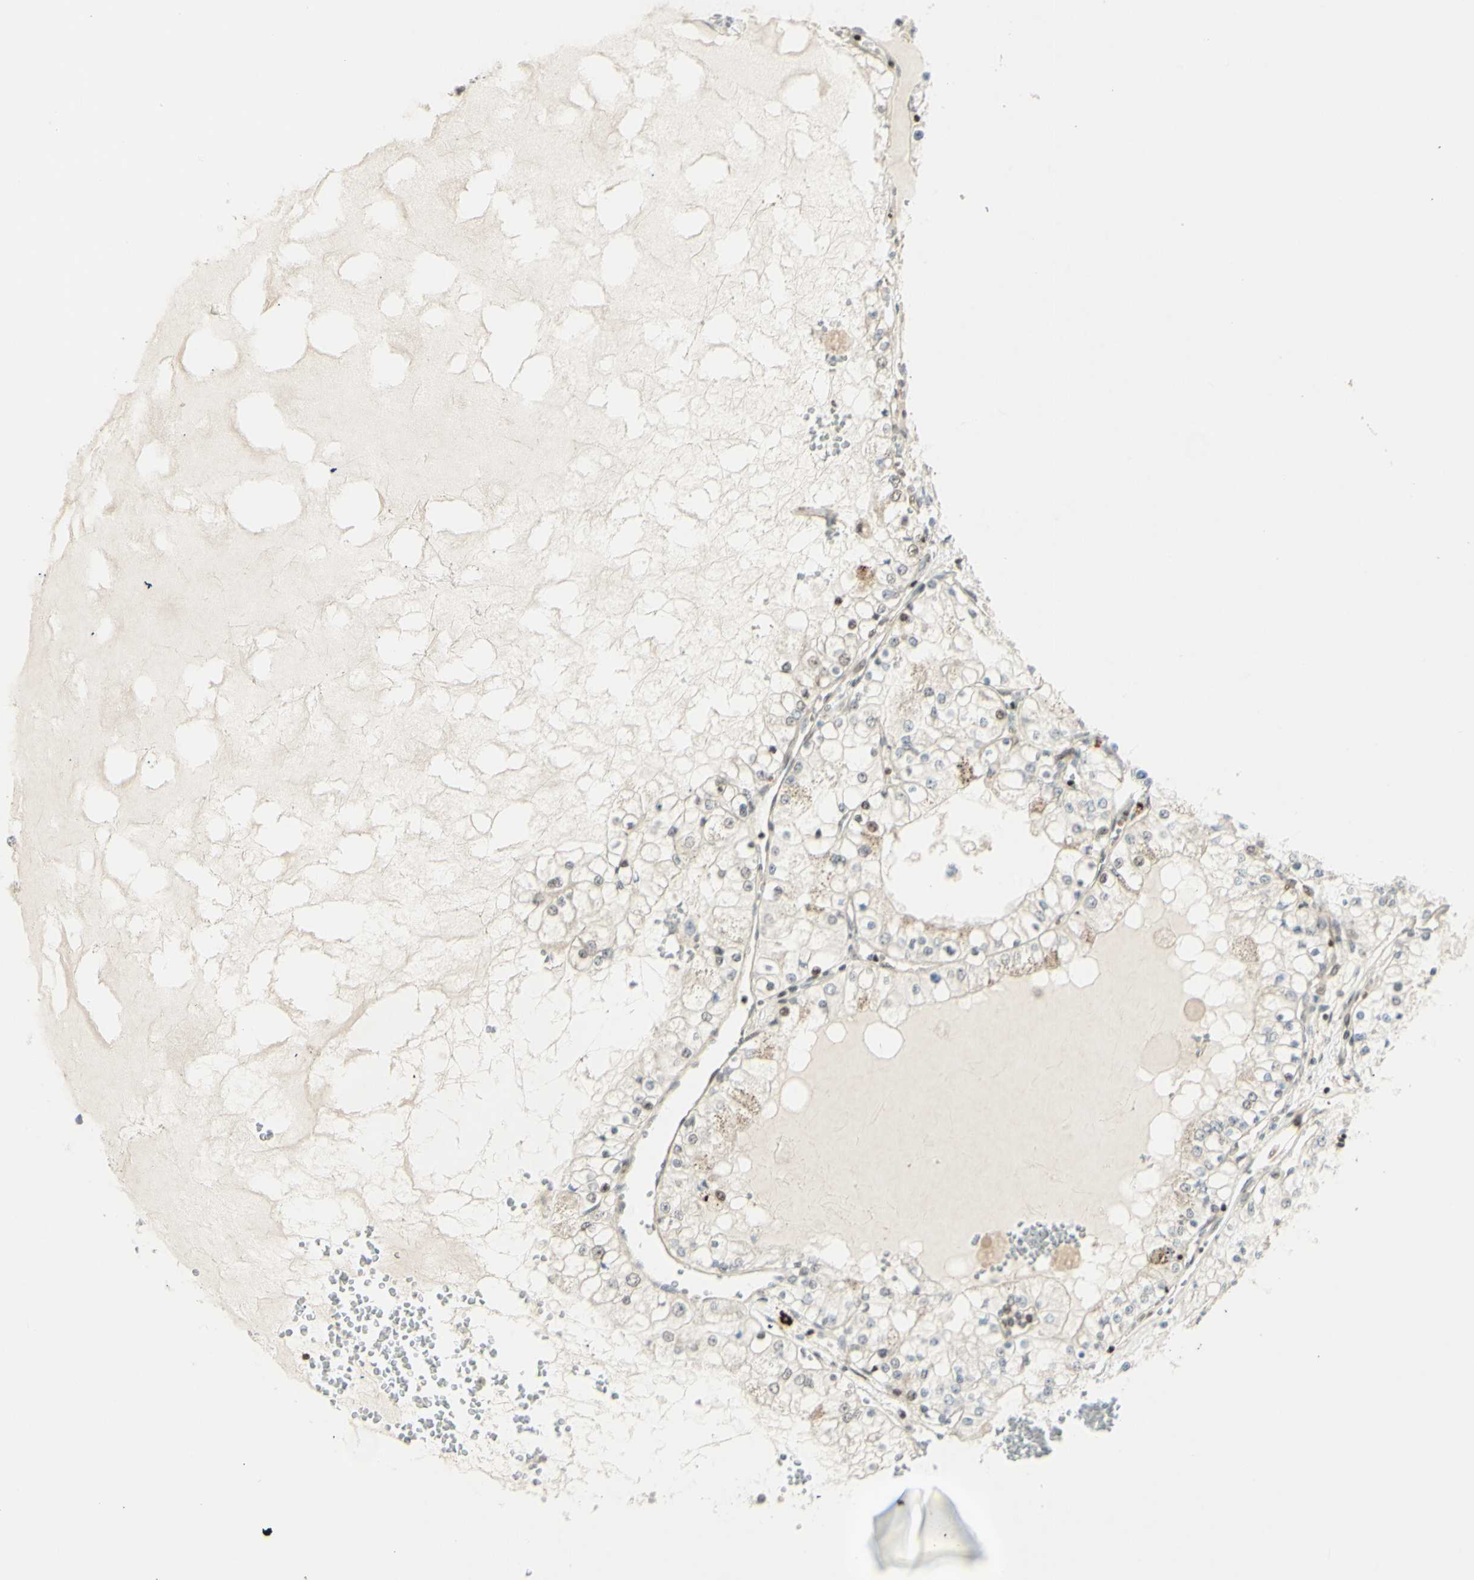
{"staining": {"intensity": "weak", "quantity": "<25%", "location": "nuclear"}, "tissue": "renal cancer", "cell_type": "Tumor cells", "image_type": "cancer", "snomed": [{"axis": "morphology", "description": "Adenocarcinoma, NOS"}, {"axis": "topography", "description": "Kidney"}], "caption": "The micrograph displays no staining of tumor cells in renal adenocarcinoma.", "gene": "ZMYM6", "patient": {"sex": "male", "age": 68}}